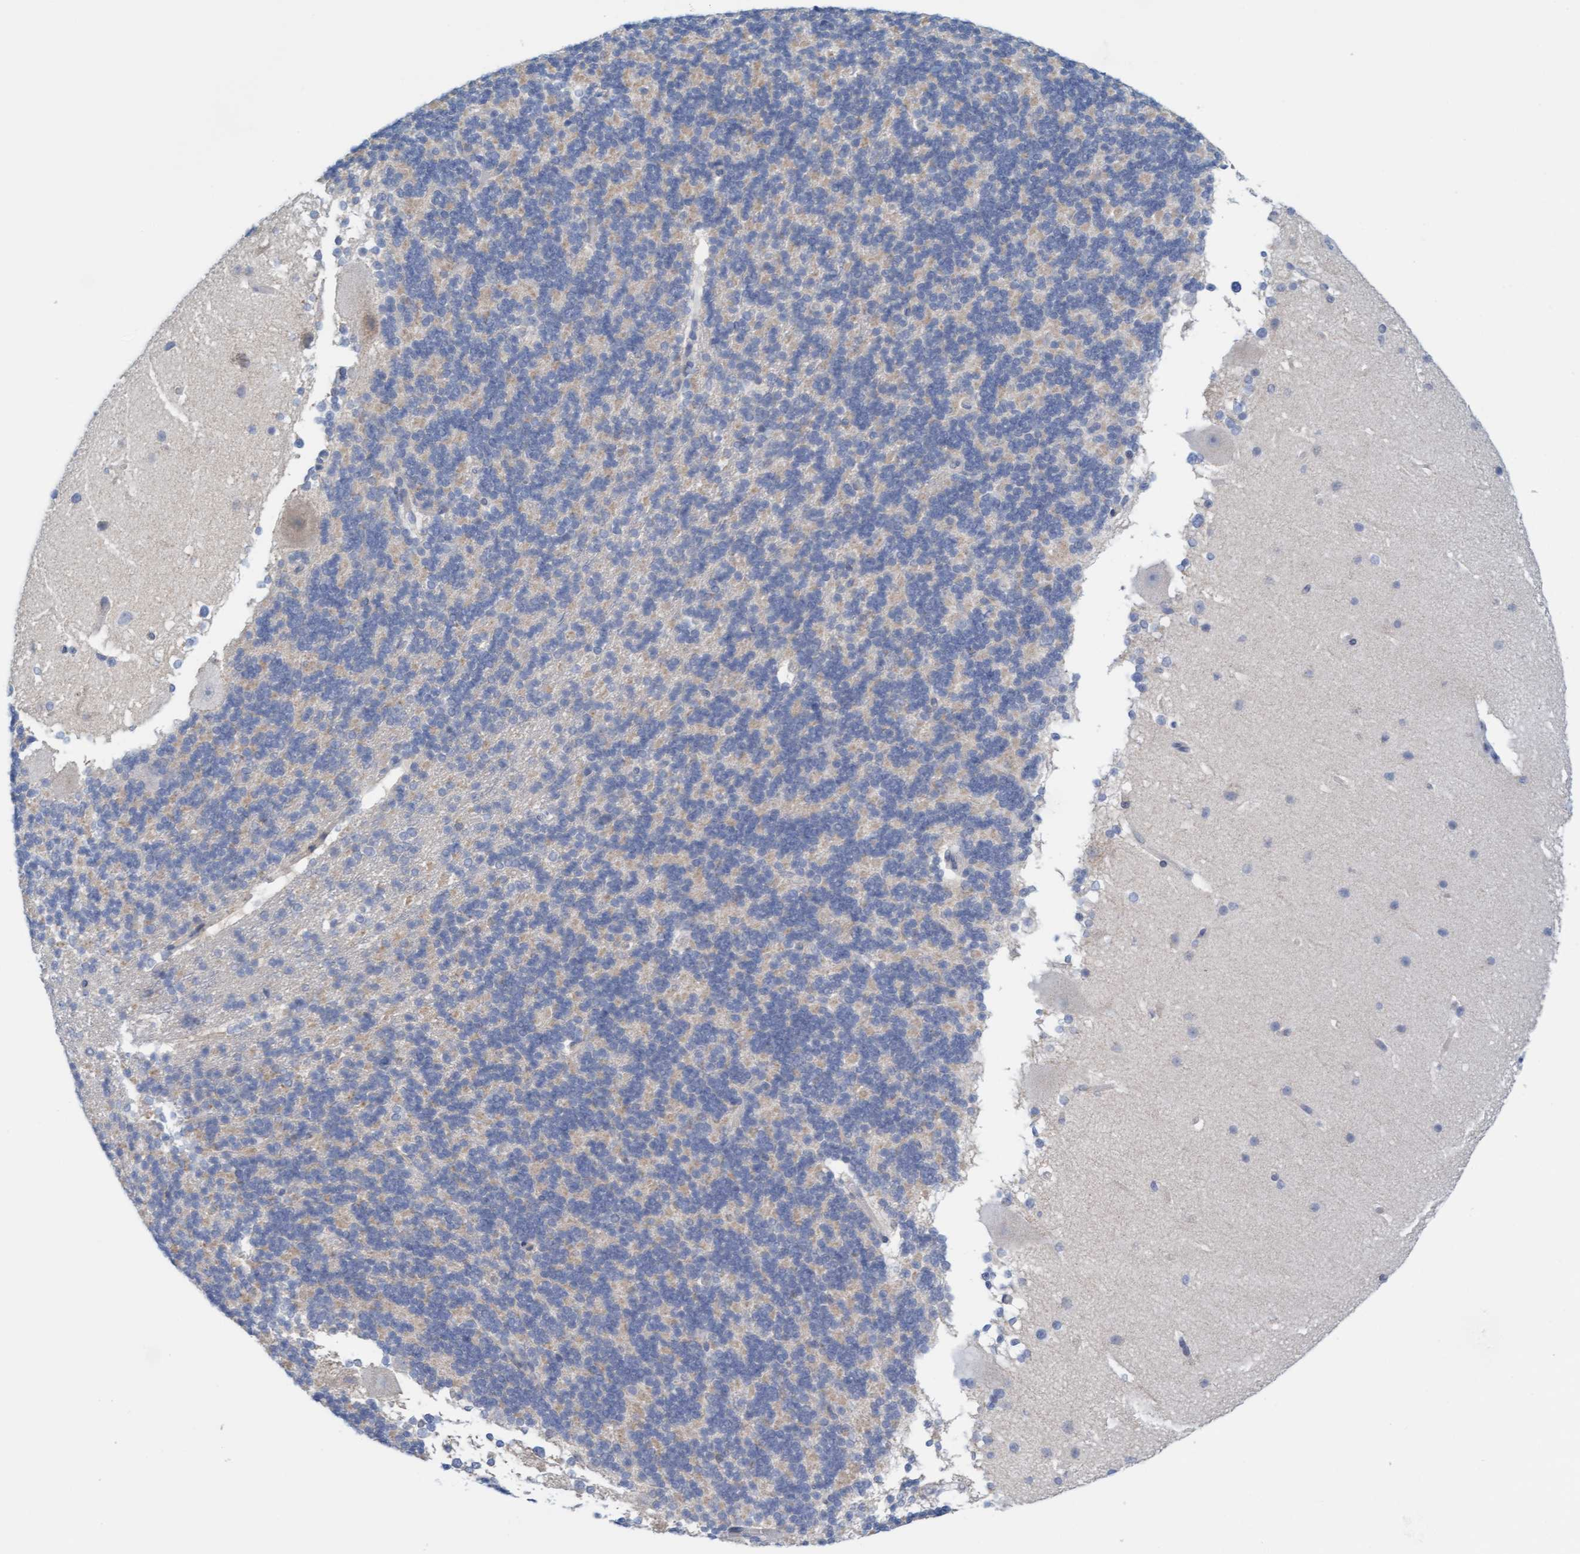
{"staining": {"intensity": "negative", "quantity": "none", "location": "none"}, "tissue": "cerebellum", "cell_type": "Cells in granular layer", "image_type": "normal", "snomed": [{"axis": "morphology", "description": "Normal tissue, NOS"}, {"axis": "topography", "description": "Cerebellum"}], "caption": "Immunohistochemical staining of normal cerebellum shows no significant positivity in cells in granular layer. (DAB immunohistochemistry with hematoxylin counter stain).", "gene": "CPA3", "patient": {"sex": "female", "age": 19}}